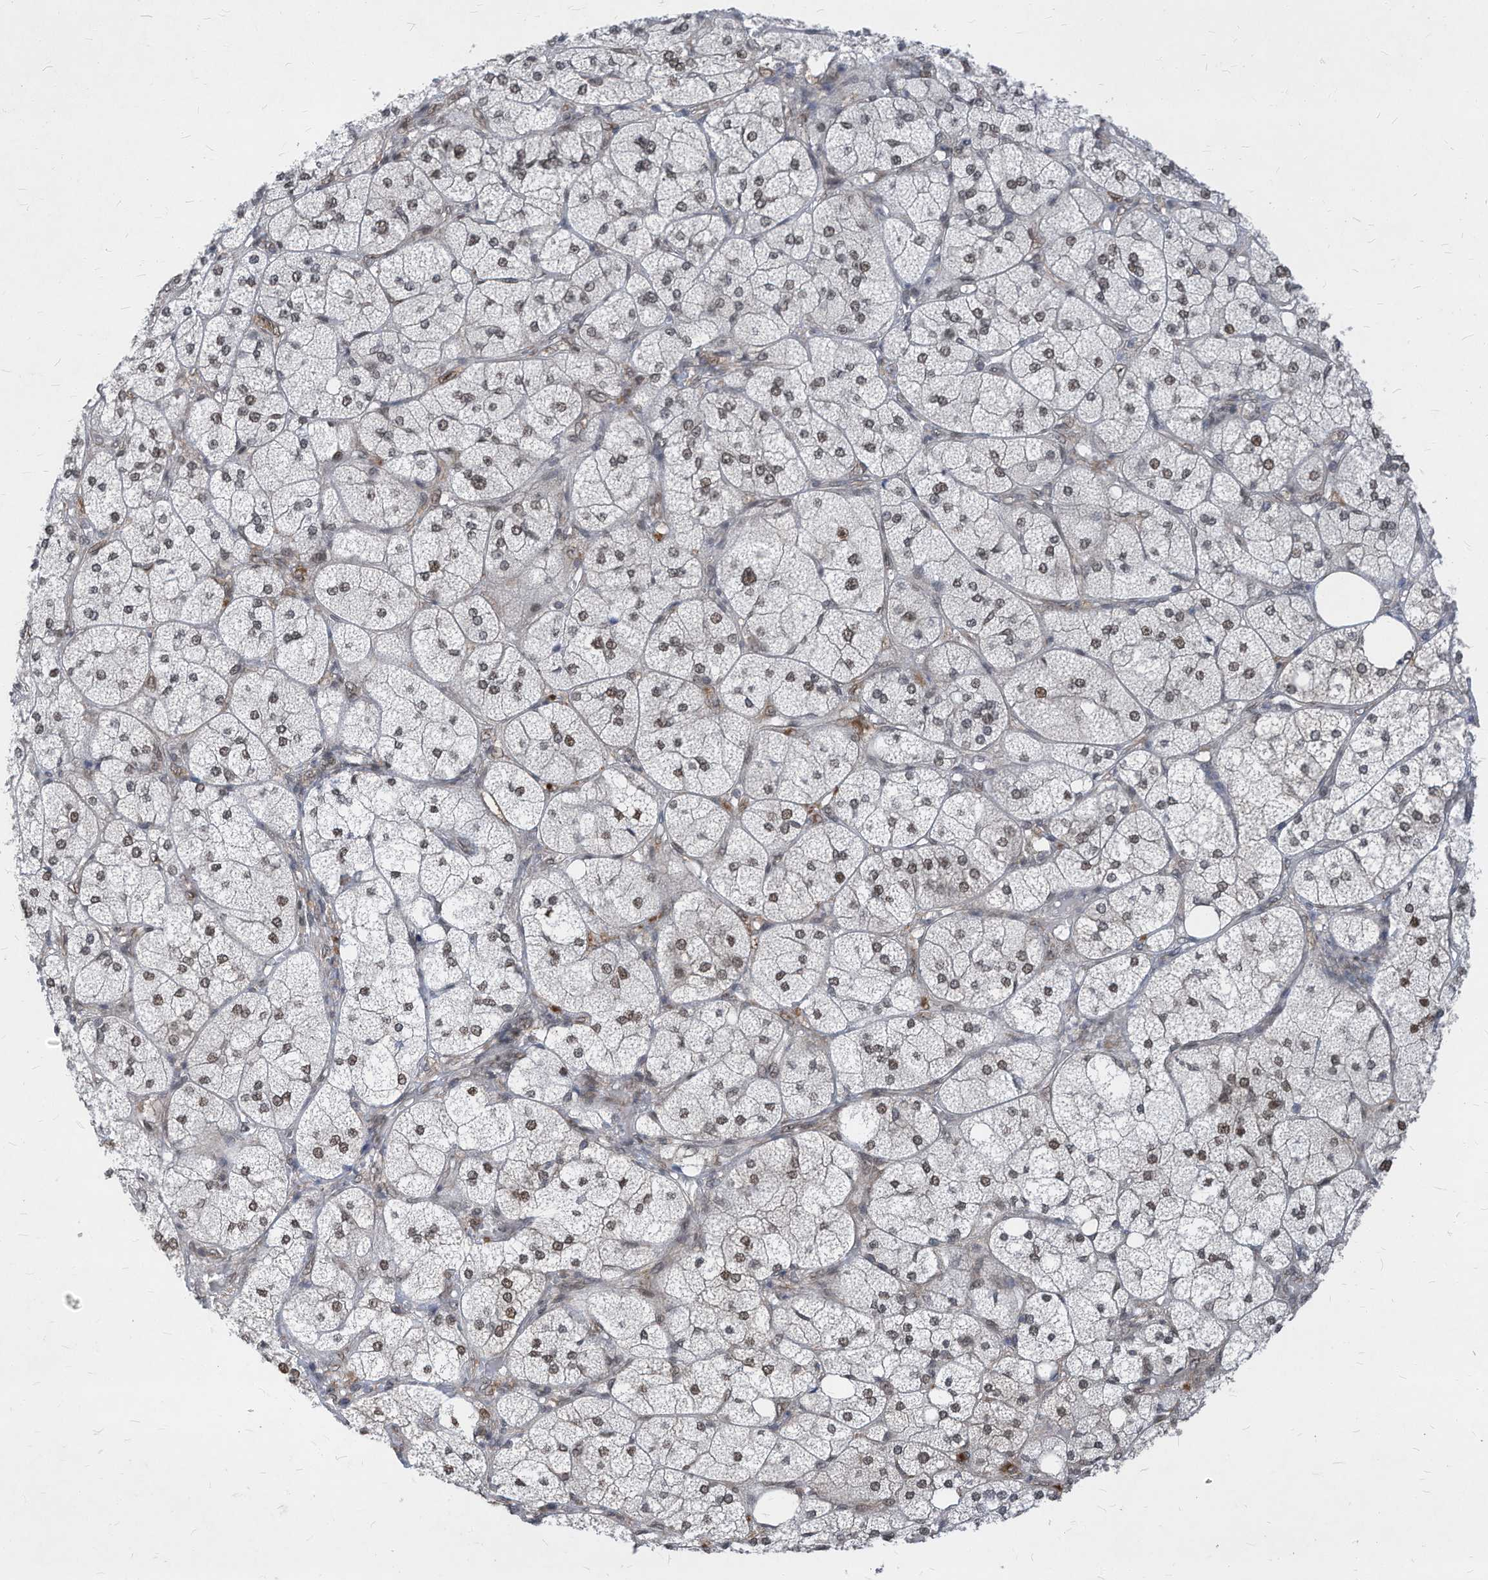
{"staining": {"intensity": "moderate", "quantity": "25%-75%", "location": "cytoplasmic/membranous,nuclear"}, "tissue": "adrenal gland", "cell_type": "Glandular cells", "image_type": "normal", "snomed": [{"axis": "morphology", "description": "Normal tissue, NOS"}, {"axis": "topography", "description": "Adrenal gland"}], "caption": "This photomicrograph demonstrates normal adrenal gland stained with immunohistochemistry to label a protein in brown. The cytoplasmic/membranous,nuclear of glandular cells show moderate positivity for the protein. Nuclei are counter-stained blue.", "gene": "KPNB1", "patient": {"sex": "female", "age": 61}}